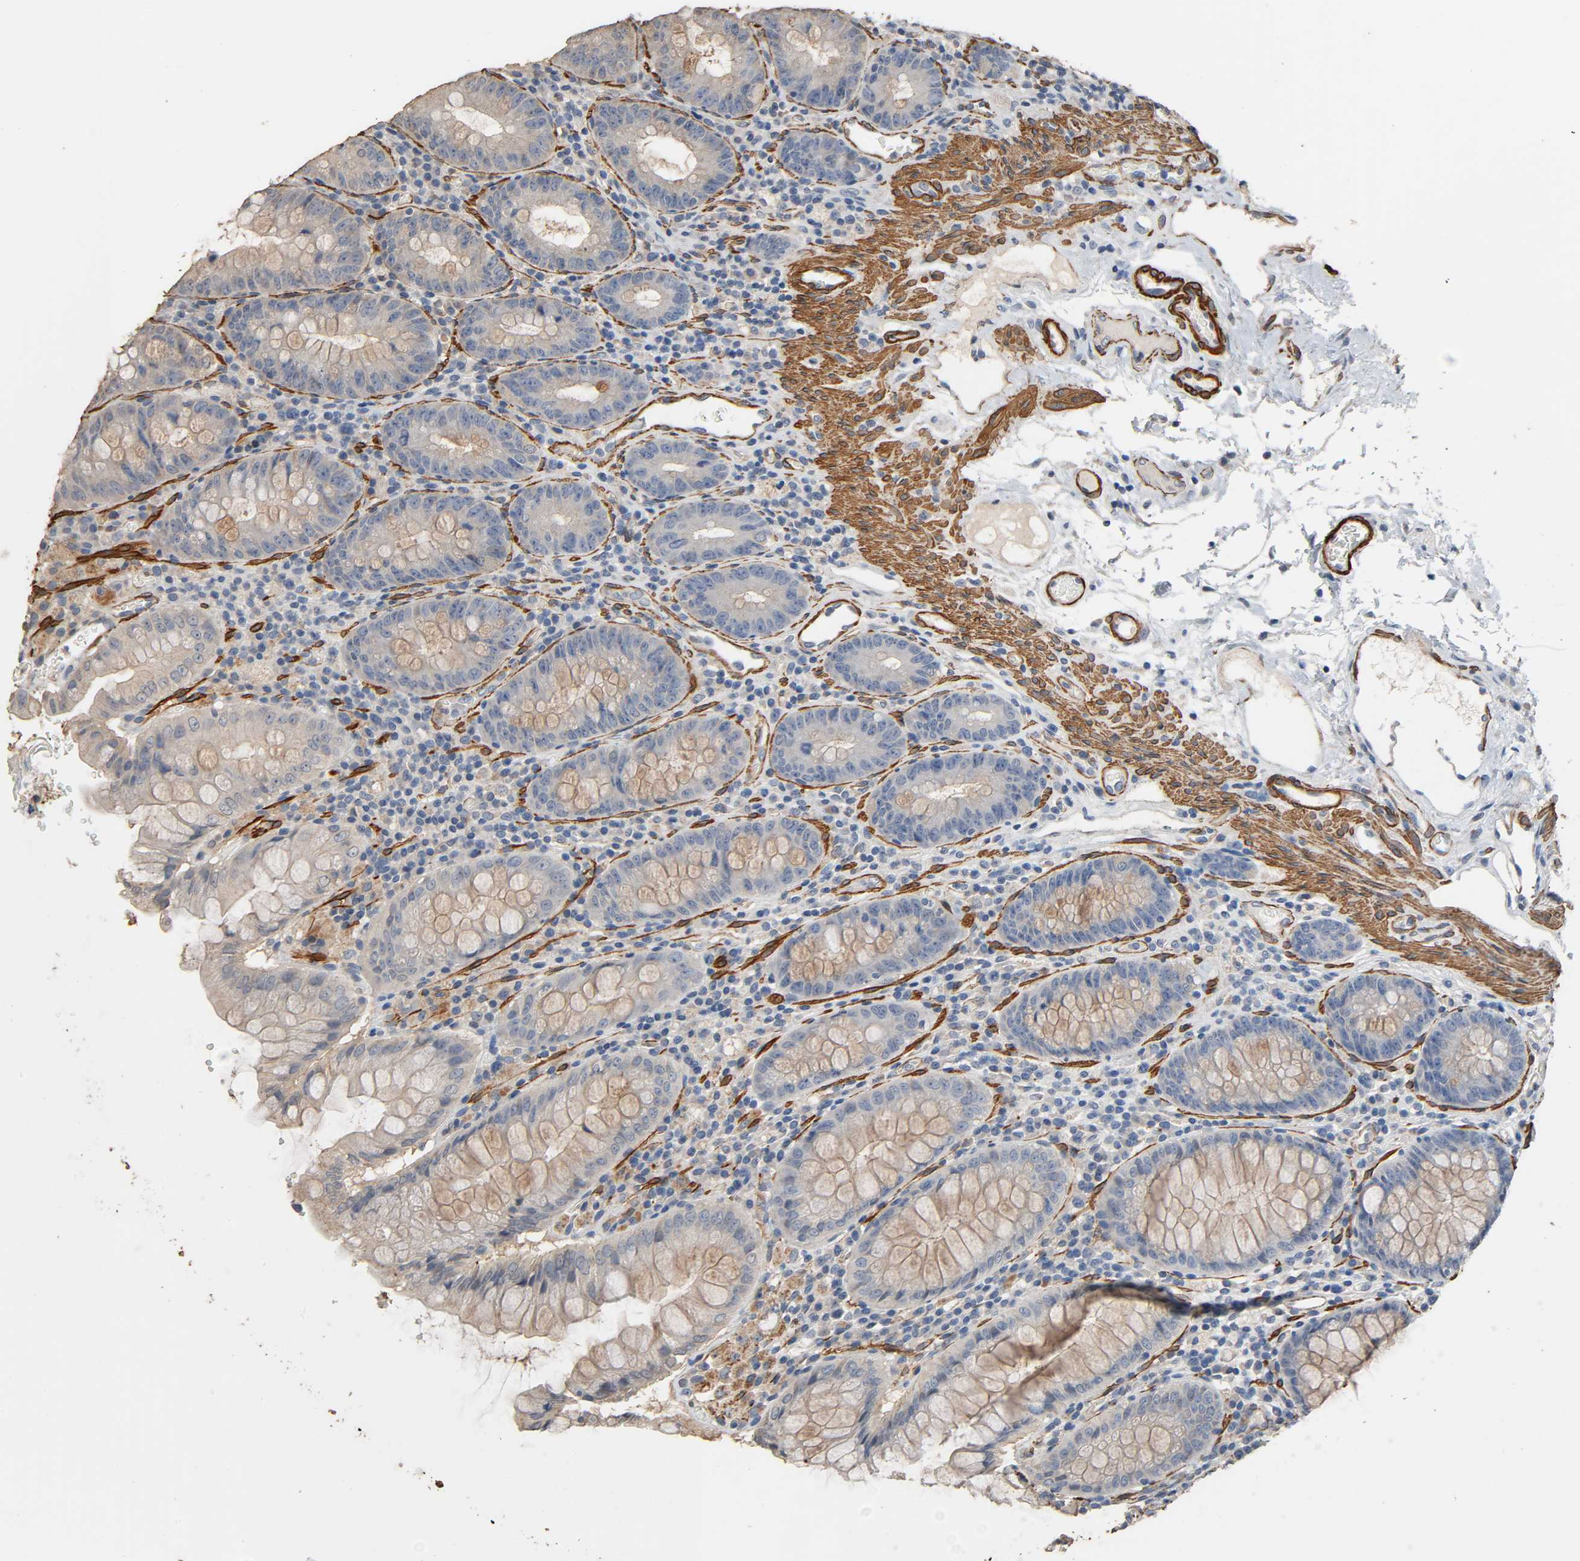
{"staining": {"intensity": "negative", "quantity": "none", "location": "none"}, "tissue": "colon", "cell_type": "Endothelial cells", "image_type": "normal", "snomed": [{"axis": "morphology", "description": "Normal tissue, NOS"}, {"axis": "topography", "description": "Colon"}], "caption": "Immunohistochemical staining of unremarkable colon demonstrates no significant expression in endothelial cells.", "gene": "GSTA1", "patient": {"sex": "female", "age": 46}}